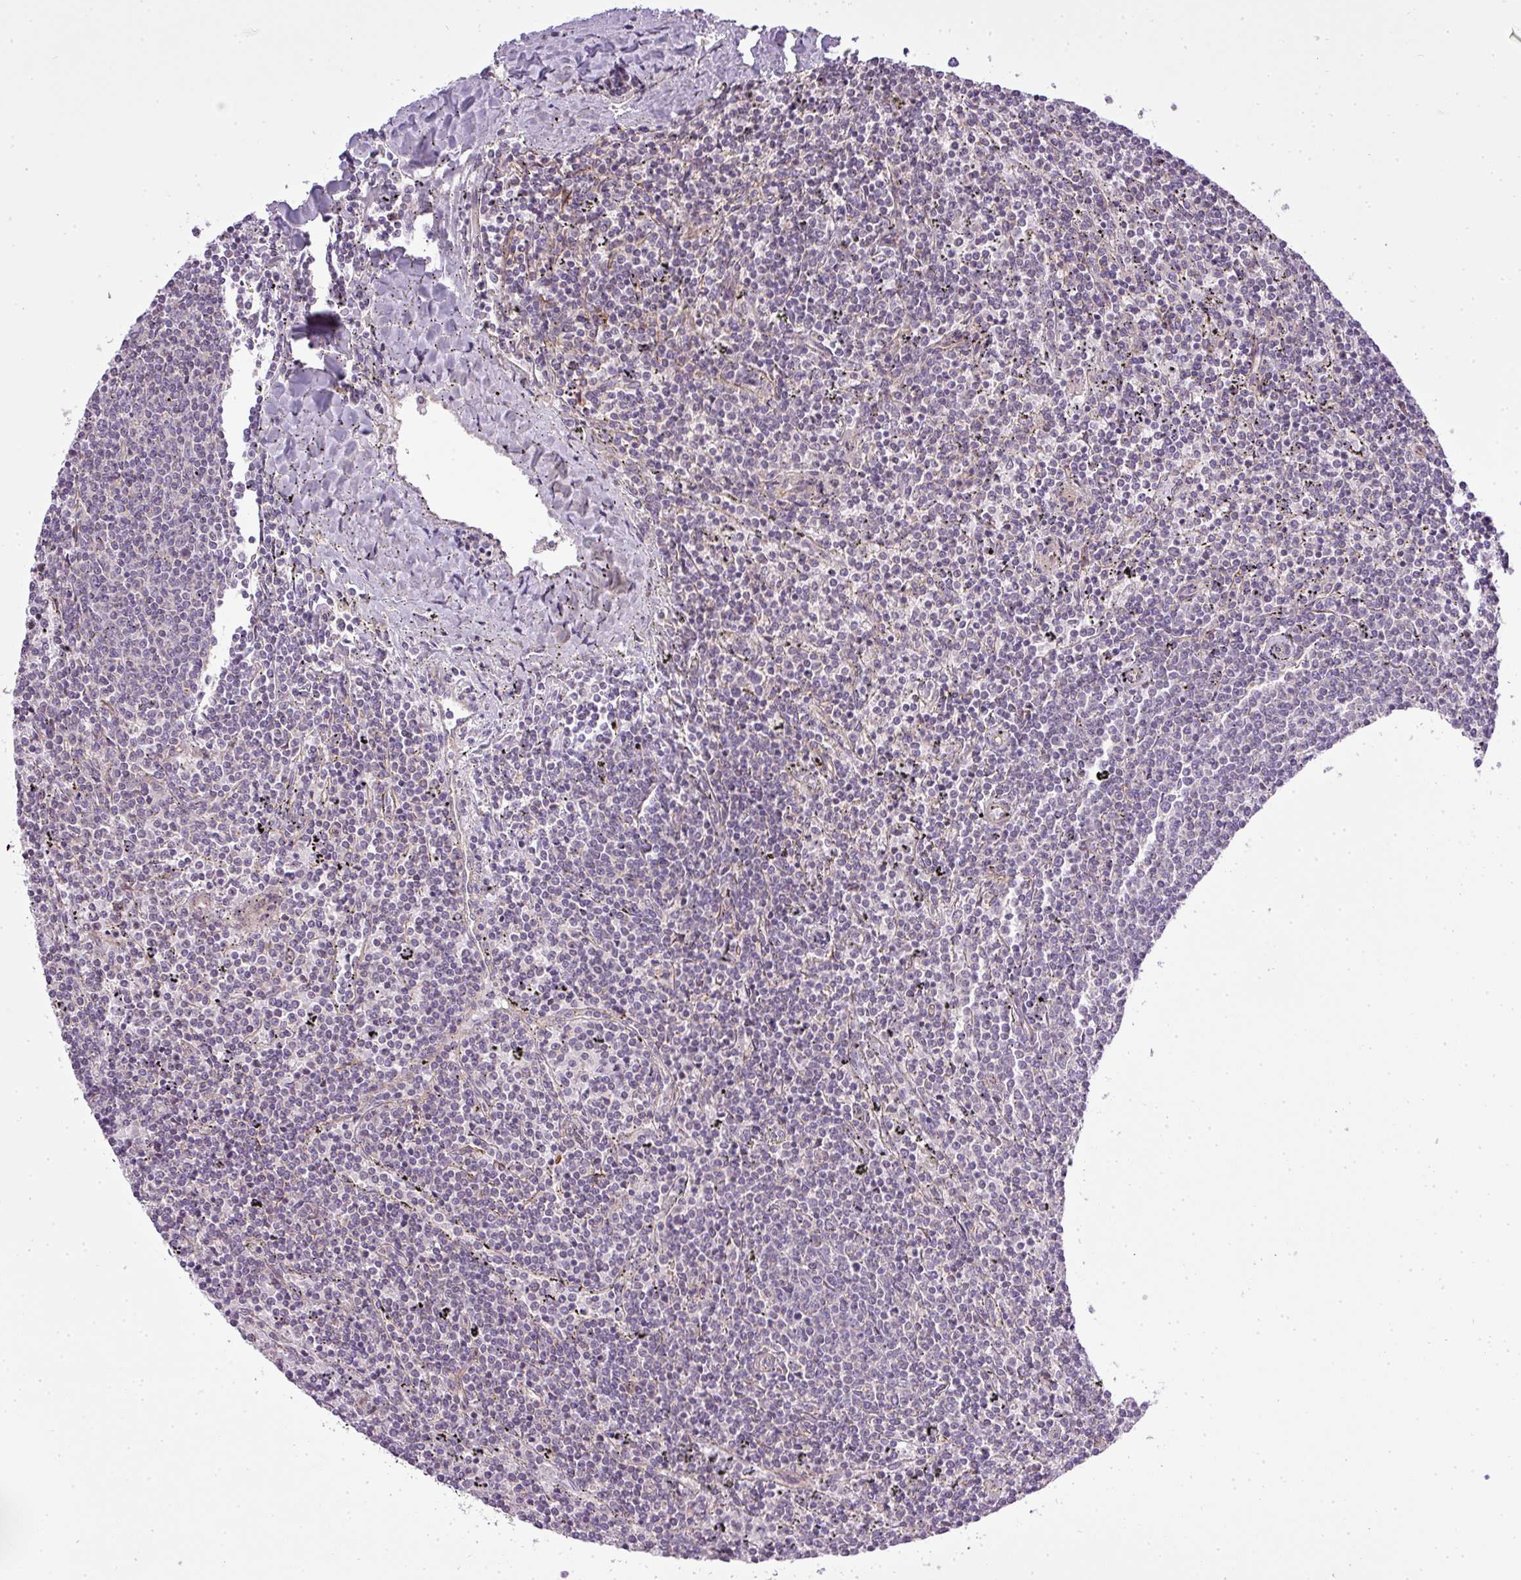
{"staining": {"intensity": "negative", "quantity": "none", "location": "none"}, "tissue": "lymphoma", "cell_type": "Tumor cells", "image_type": "cancer", "snomed": [{"axis": "morphology", "description": "Malignant lymphoma, non-Hodgkin's type, Low grade"}, {"axis": "topography", "description": "Spleen"}], "caption": "Immunohistochemistry image of neoplastic tissue: malignant lymphoma, non-Hodgkin's type (low-grade) stained with DAB (3,3'-diaminobenzidine) shows no significant protein staining in tumor cells.", "gene": "ZDHHC1", "patient": {"sex": "female", "age": 50}}